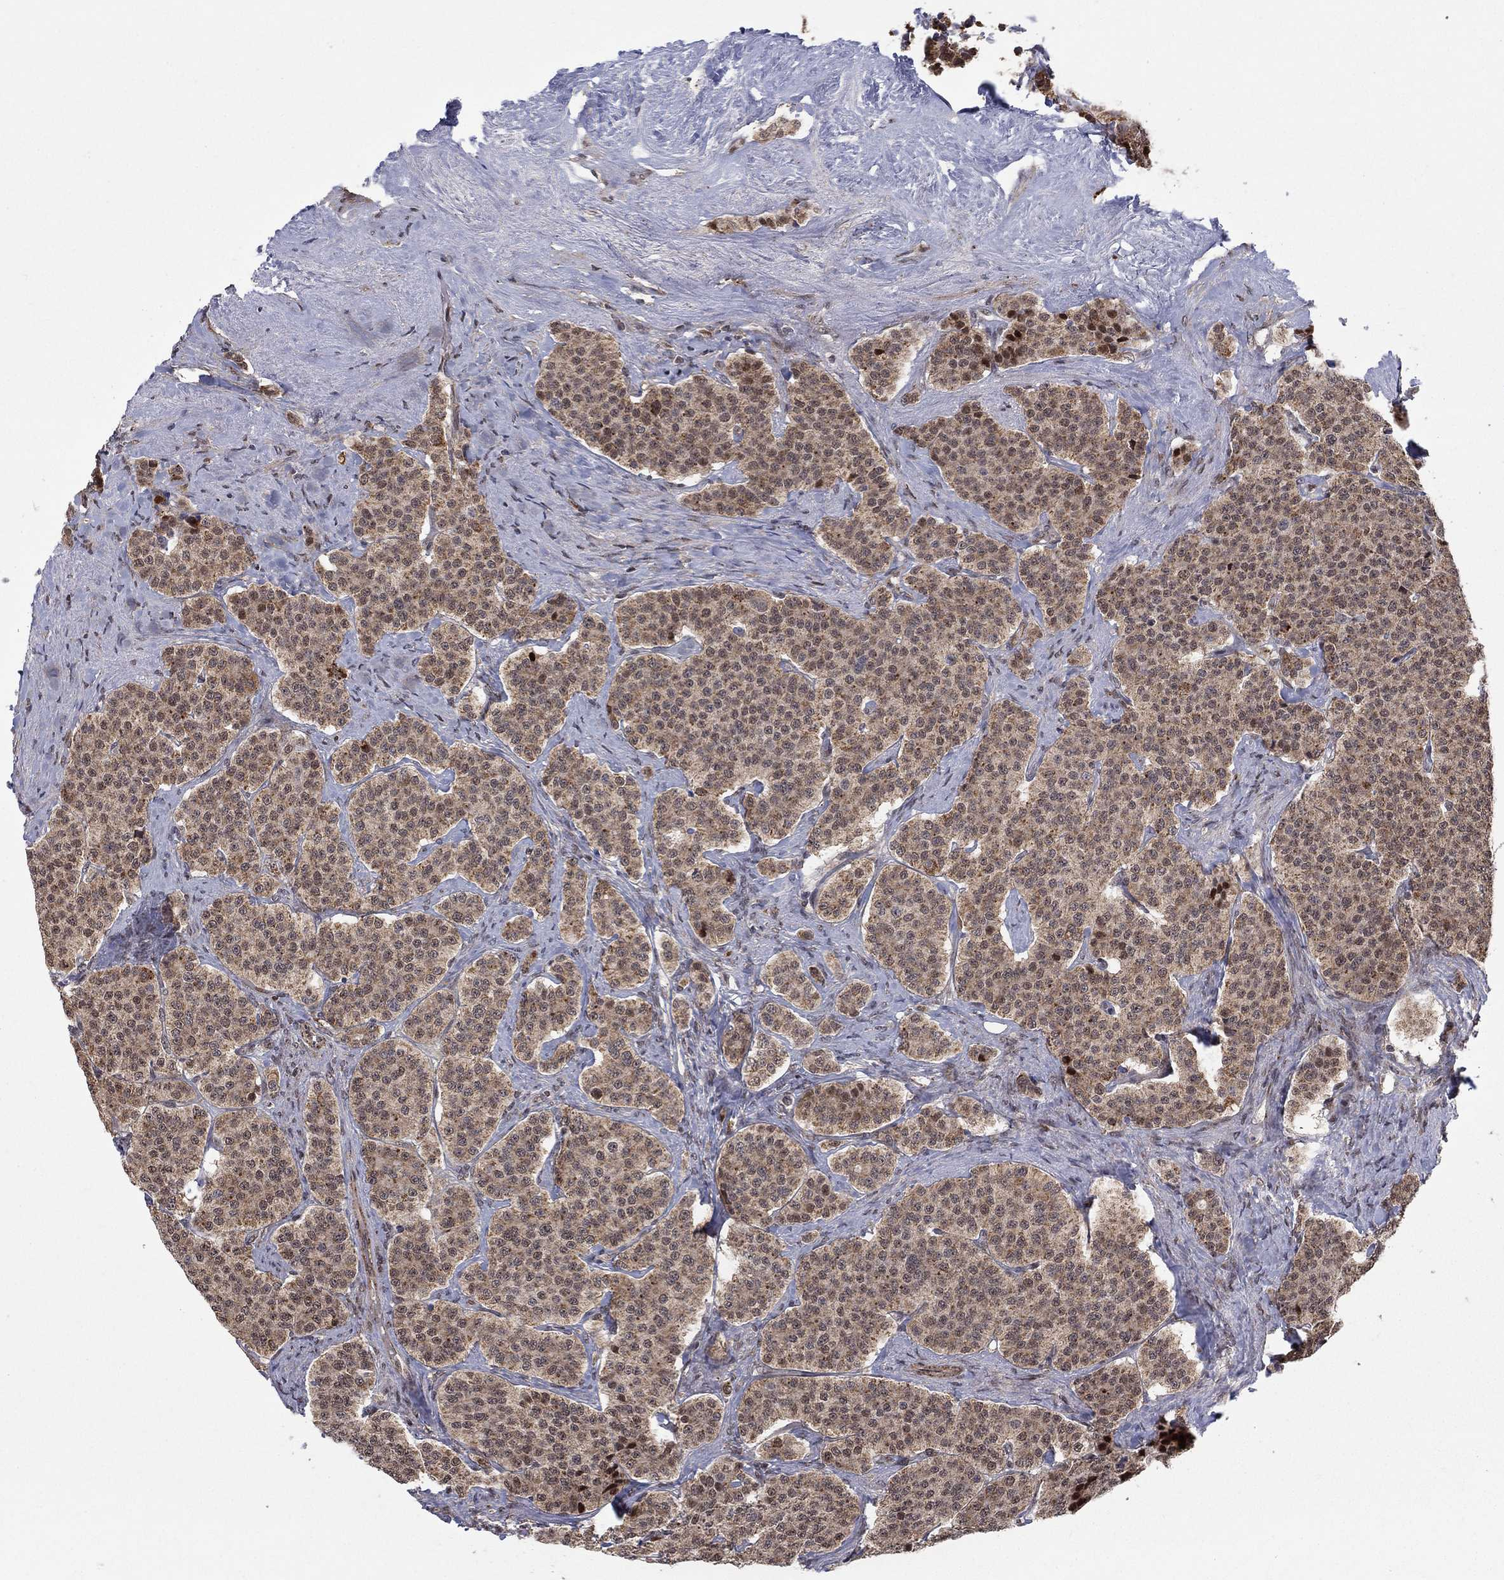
{"staining": {"intensity": "moderate", "quantity": ">75%", "location": "cytoplasmic/membranous"}, "tissue": "carcinoid", "cell_type": "Tumor cells", "image_type": "cancer", "snomed": [{"axis": "morphology", "description": "Carcinoid, malignant, NOS"}, {"axis": "topography", "description": "Small intestine"}], "caption": "Carcinoid was stained to show a protein in brown. There is medium levels of moderate cytoplasmic/membranous expression in approximately >75% of tumor cells. The staining was performed using DAB, with brown indicating positive protein expression. Nuclei are stained blue with hematoxylin.", "gene": "ZNF395", "patient": {"sex": "female", "age": 58}}